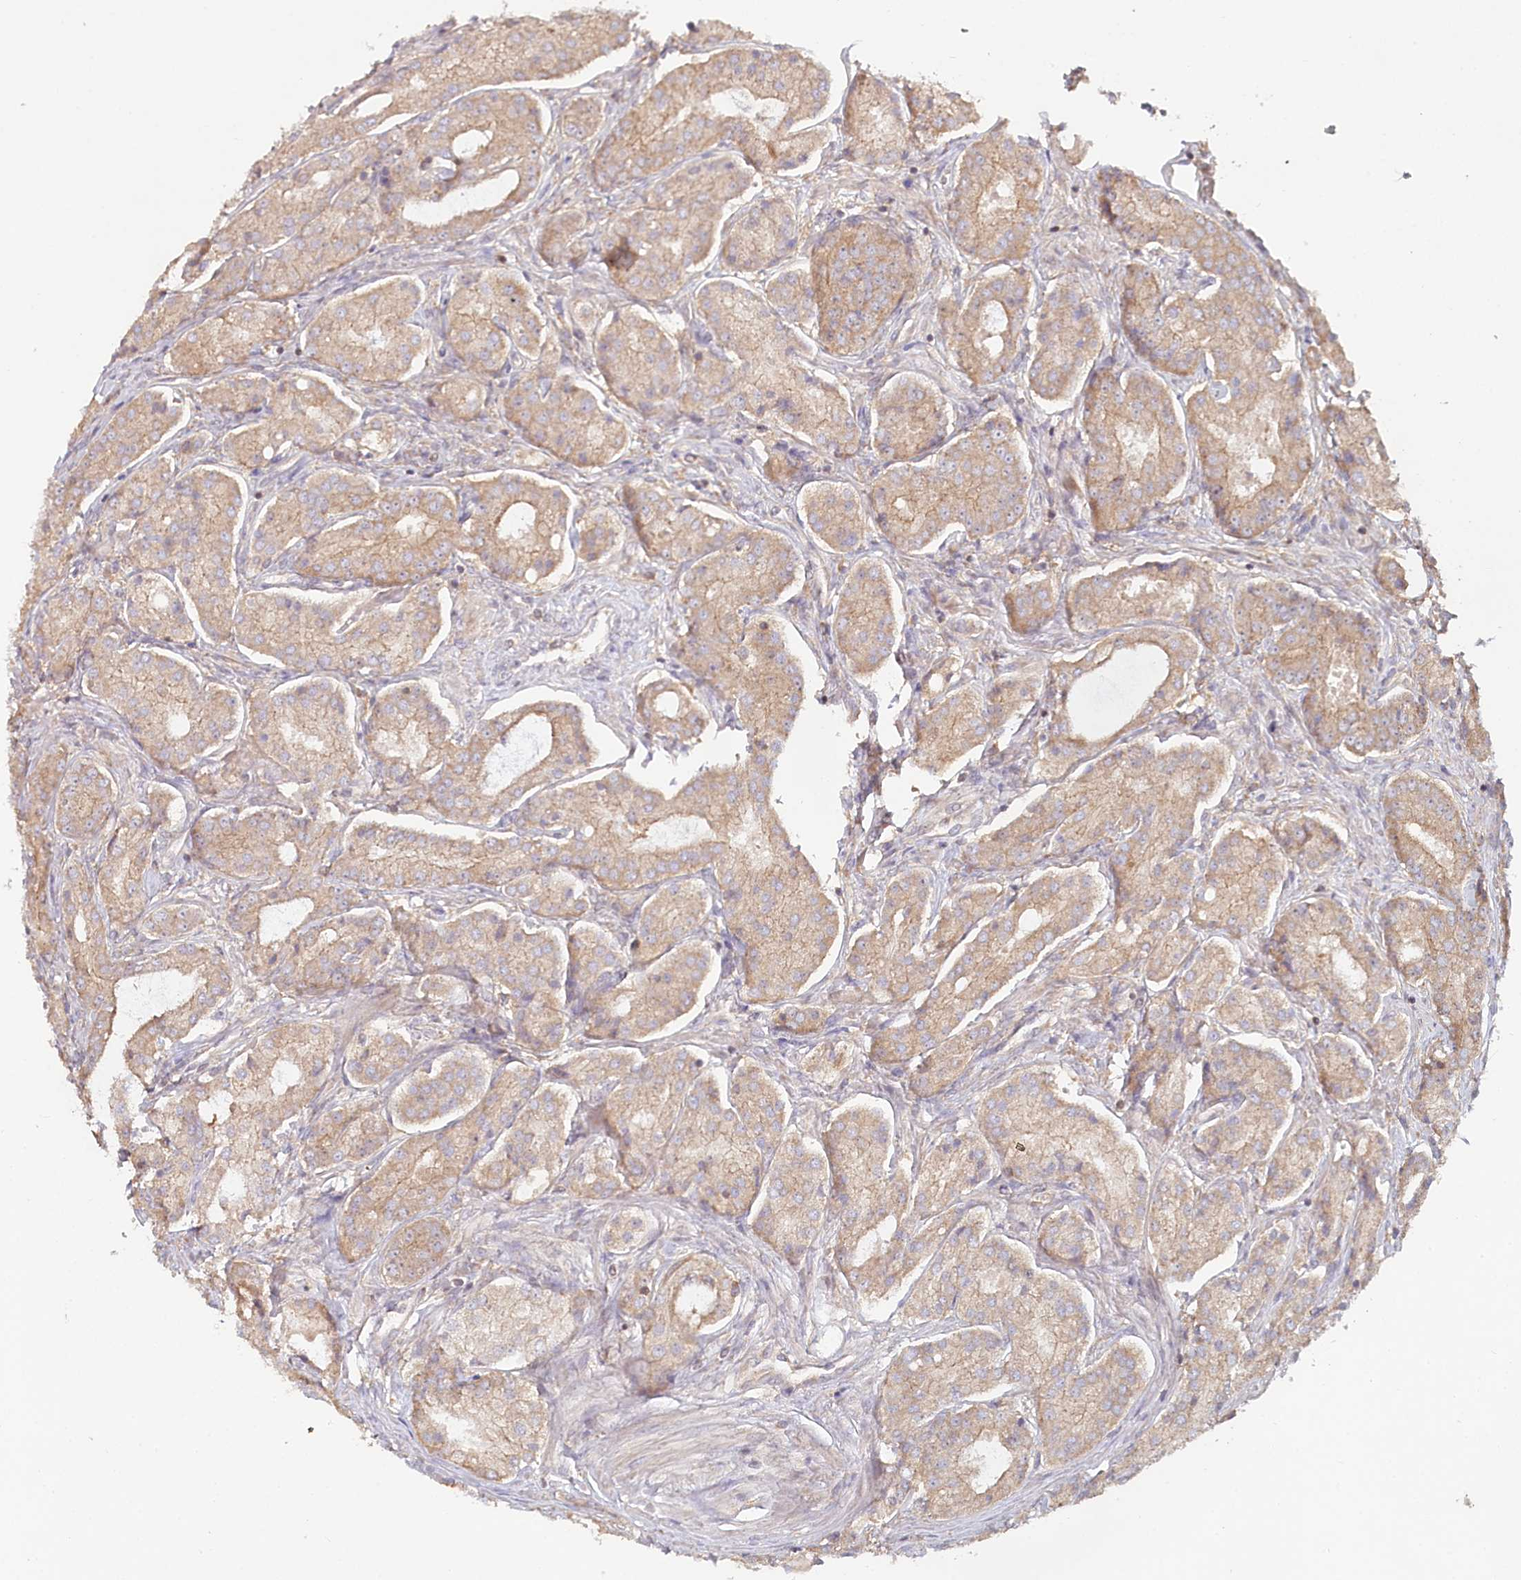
{"staining": {"intensity": "weak", "quantity": ">75%", "location": "cytoplasmic/membranous"}, "tissue": "prostate cancer", "cell_type": "Tumor cells", "image_type": "cancer", "snomed": [{"axis": "morphology", "description": "Adenocarcinoma, Low grade"}, {"axis": "topography", "description": "Prostate"}], "caption": "Brown immunohistochemical staining in prostate adenocarcinoma (low-grade) shows weak cytoplasmic/membranous positivity in approximately >75% of tumor cells.", "gene": "HAL", "patient": {"sex": "male", "age": 68}}